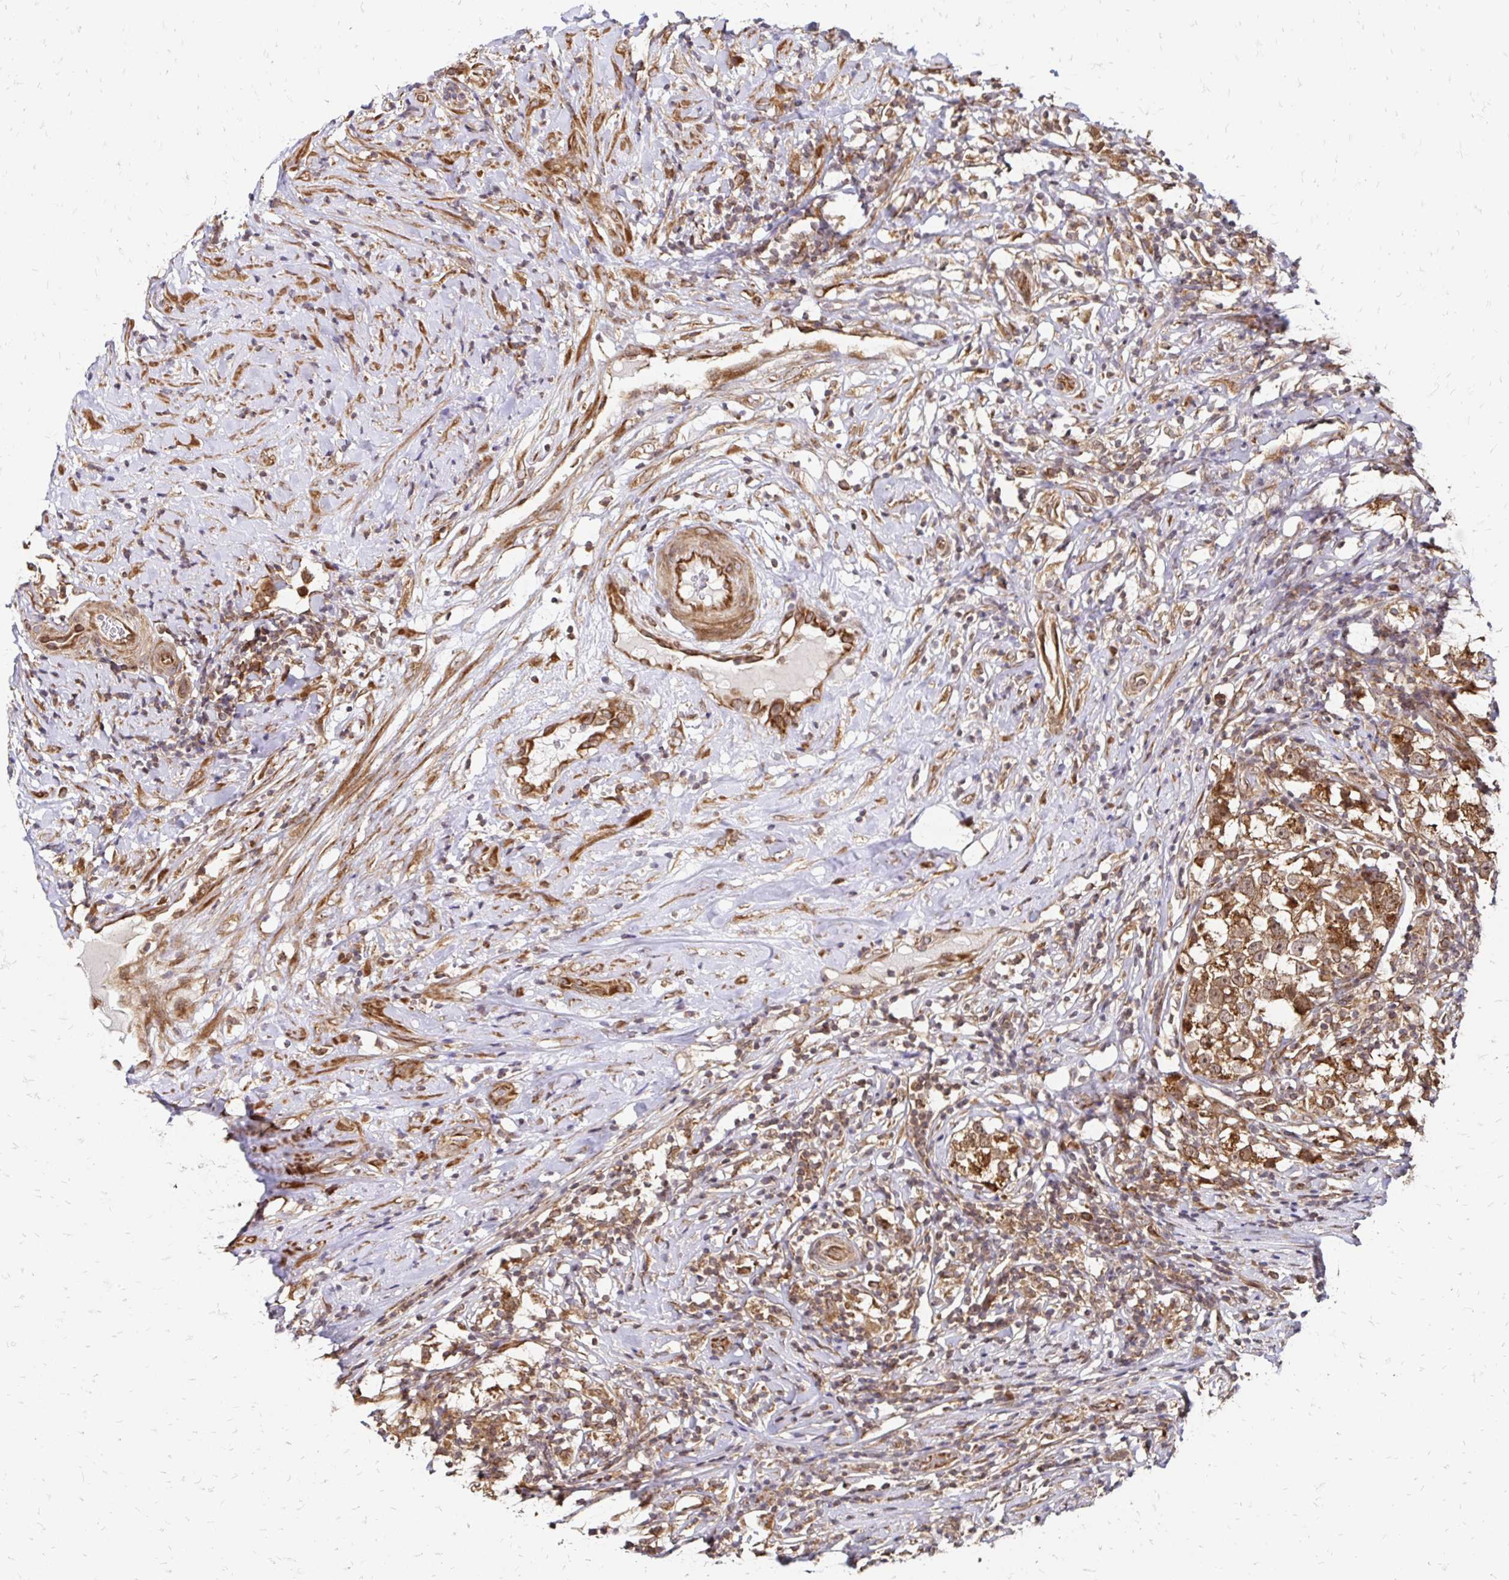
{"staining": {"intensity": "moderate", "quantity": ">75%", "location": "cytoplasmic/membranous"}, "tissue": "testis cancer", "cell_type": "Tumor cells", "image_type": "cancer", "snomed": [{"axis": "morphology", "description": "Seminoma, NOS"}, {"axis": "topography", "description": "Testis"}], "caption": "Protein staining of seminoma (testis) tissue exhibits moderate cytoplasmic/membranous staining in about >75% of tumor cells.", "gene": "ZW10", "patient": {"sex": "male", "age": 46}}